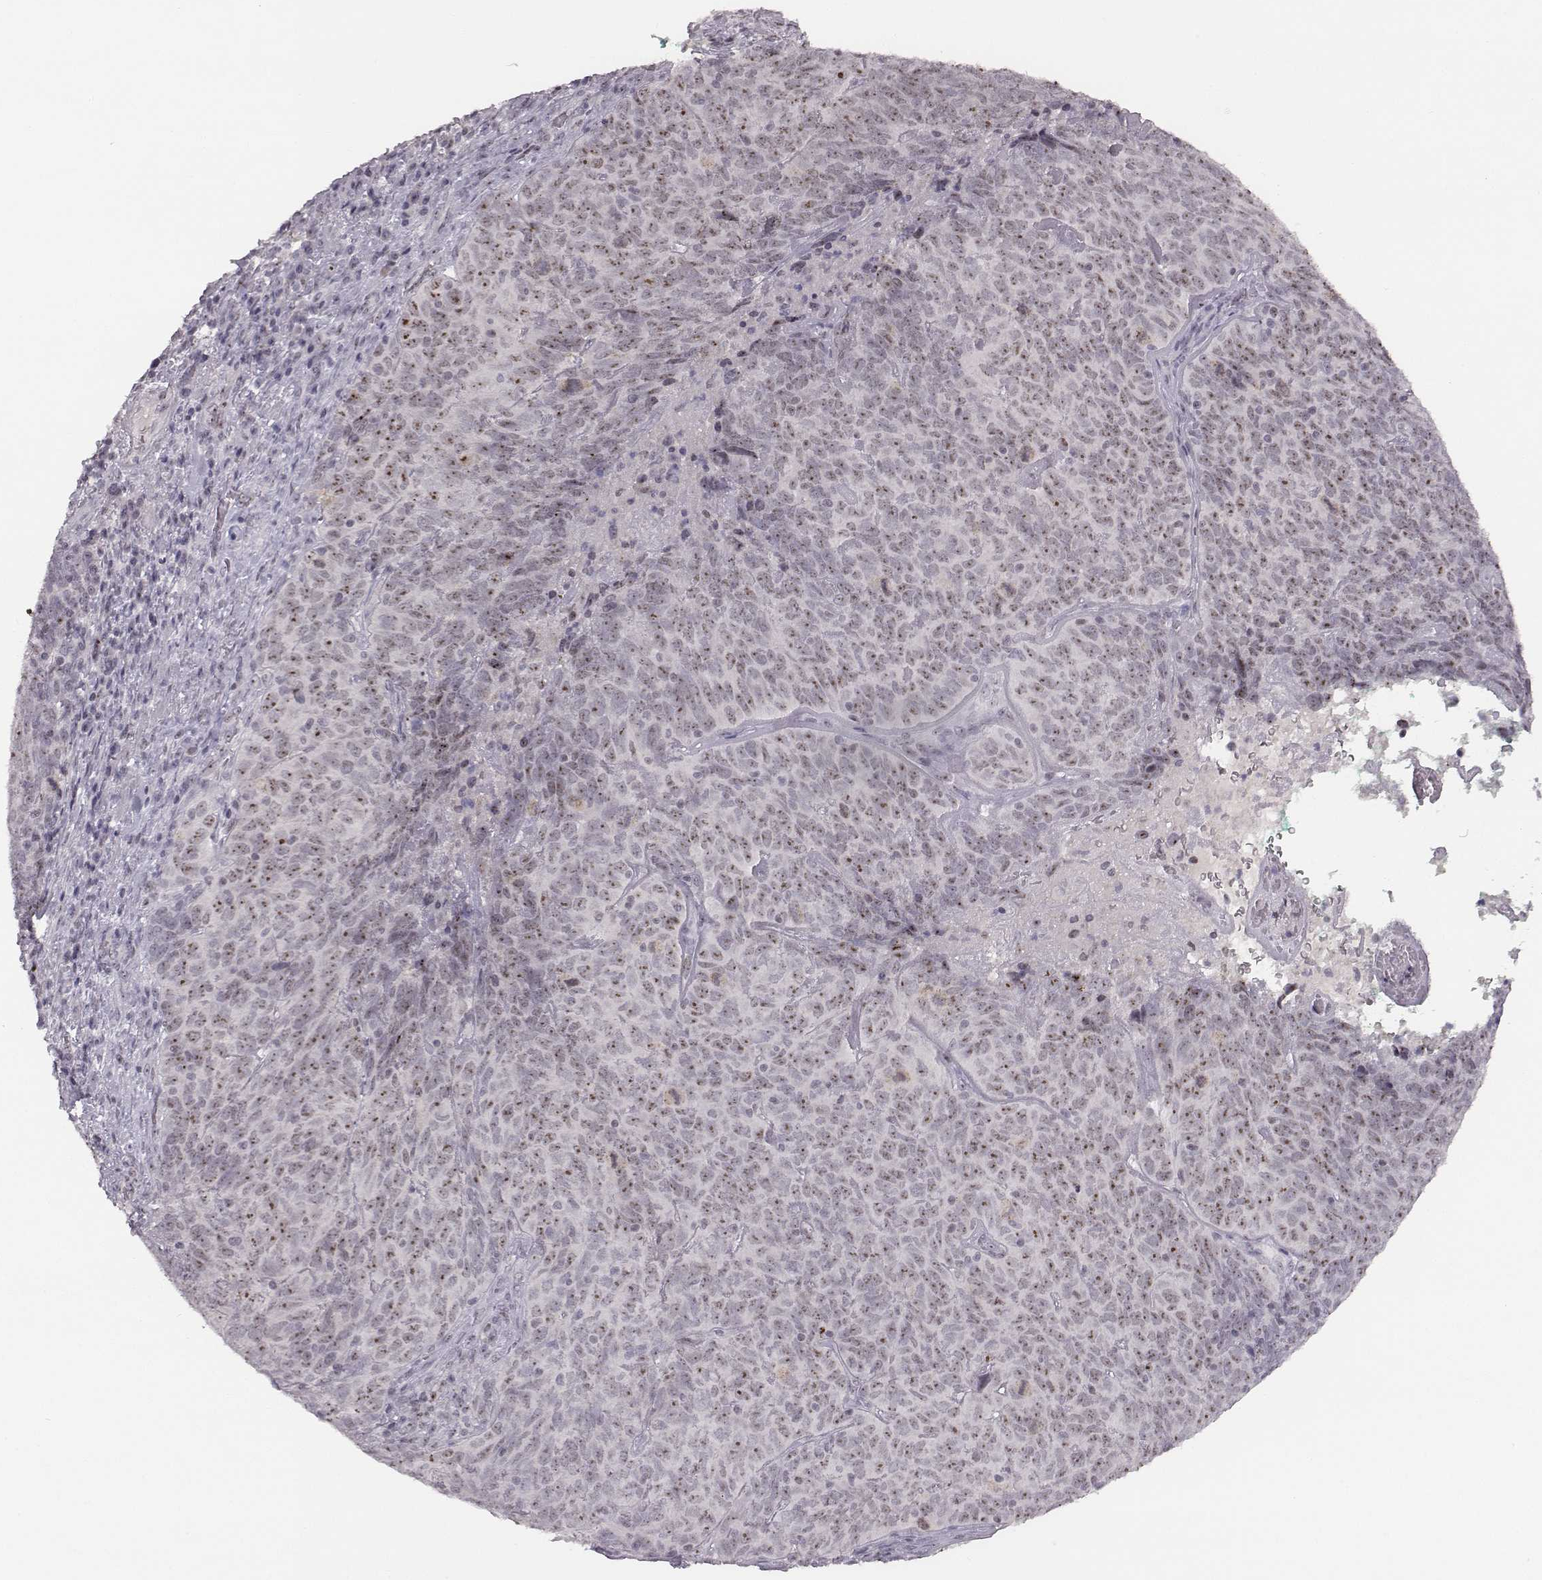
{"staining": {"intensity": "weak", "quantity": "25%-75%", "location": "nuclear"}, "tissue": "skin cancer", "cell_type": "Tumor cells", "image_type": "cancer", "snomed": [{"axis": "morphology", "description": "Squamous cell carcinoma, NOS"}, {"axis": "topography", "description": "Skin"}, {"axis": "topography", "description": "Anal"}], "caption": "Squamous cell carcinoma (skin) stained for a protein exhibits weak nuclear positivity in tumor cells.", "gene": "NIFK", "patient": {"sex": "female", "age": 51}}